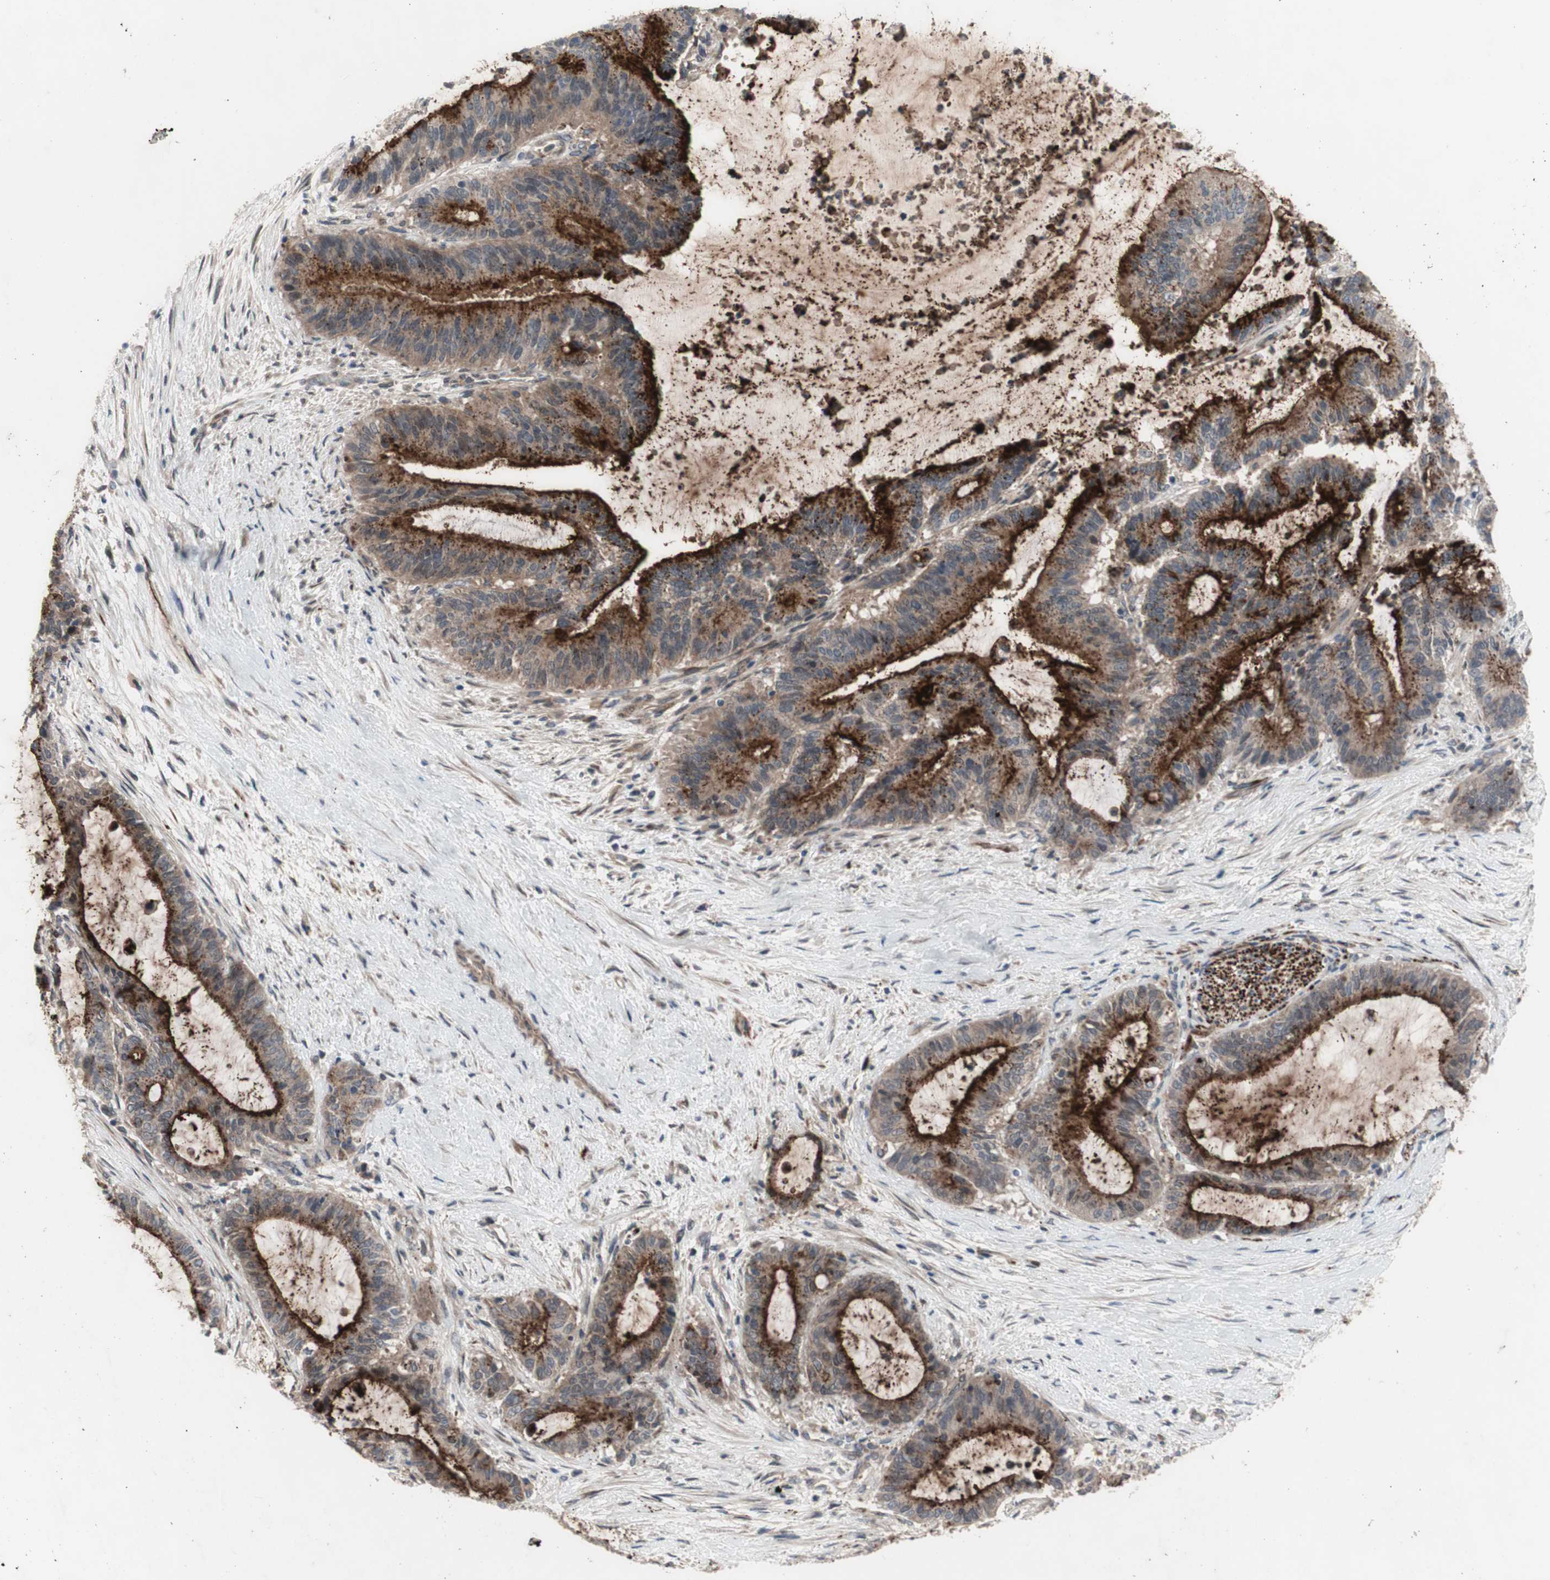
{"staining": {"intensity": "moderate", "quantity": ">75%", "location": "cytoplasmic/membranous"}, "tissue": "liver cancer", "cell_type": "Tumor cells", "image_type": "cancer", "snomed": [{"axis": "morphology", "description": "Cholangiocarcinoma"}, {"axis": "topography", "description": "Liver"}], "caption": "Liver cancer (cholangiocarcinoma) tissue displays moderate cytoplasmic/membranous positivity in approximately >75% of tumor cells (Stains: DAB in brown, nuclei in blue, Microscopy: brightfield microscopy at high magnification).", "gene": "OAZ1", "patient": {"sex": "female", "age": 73}}